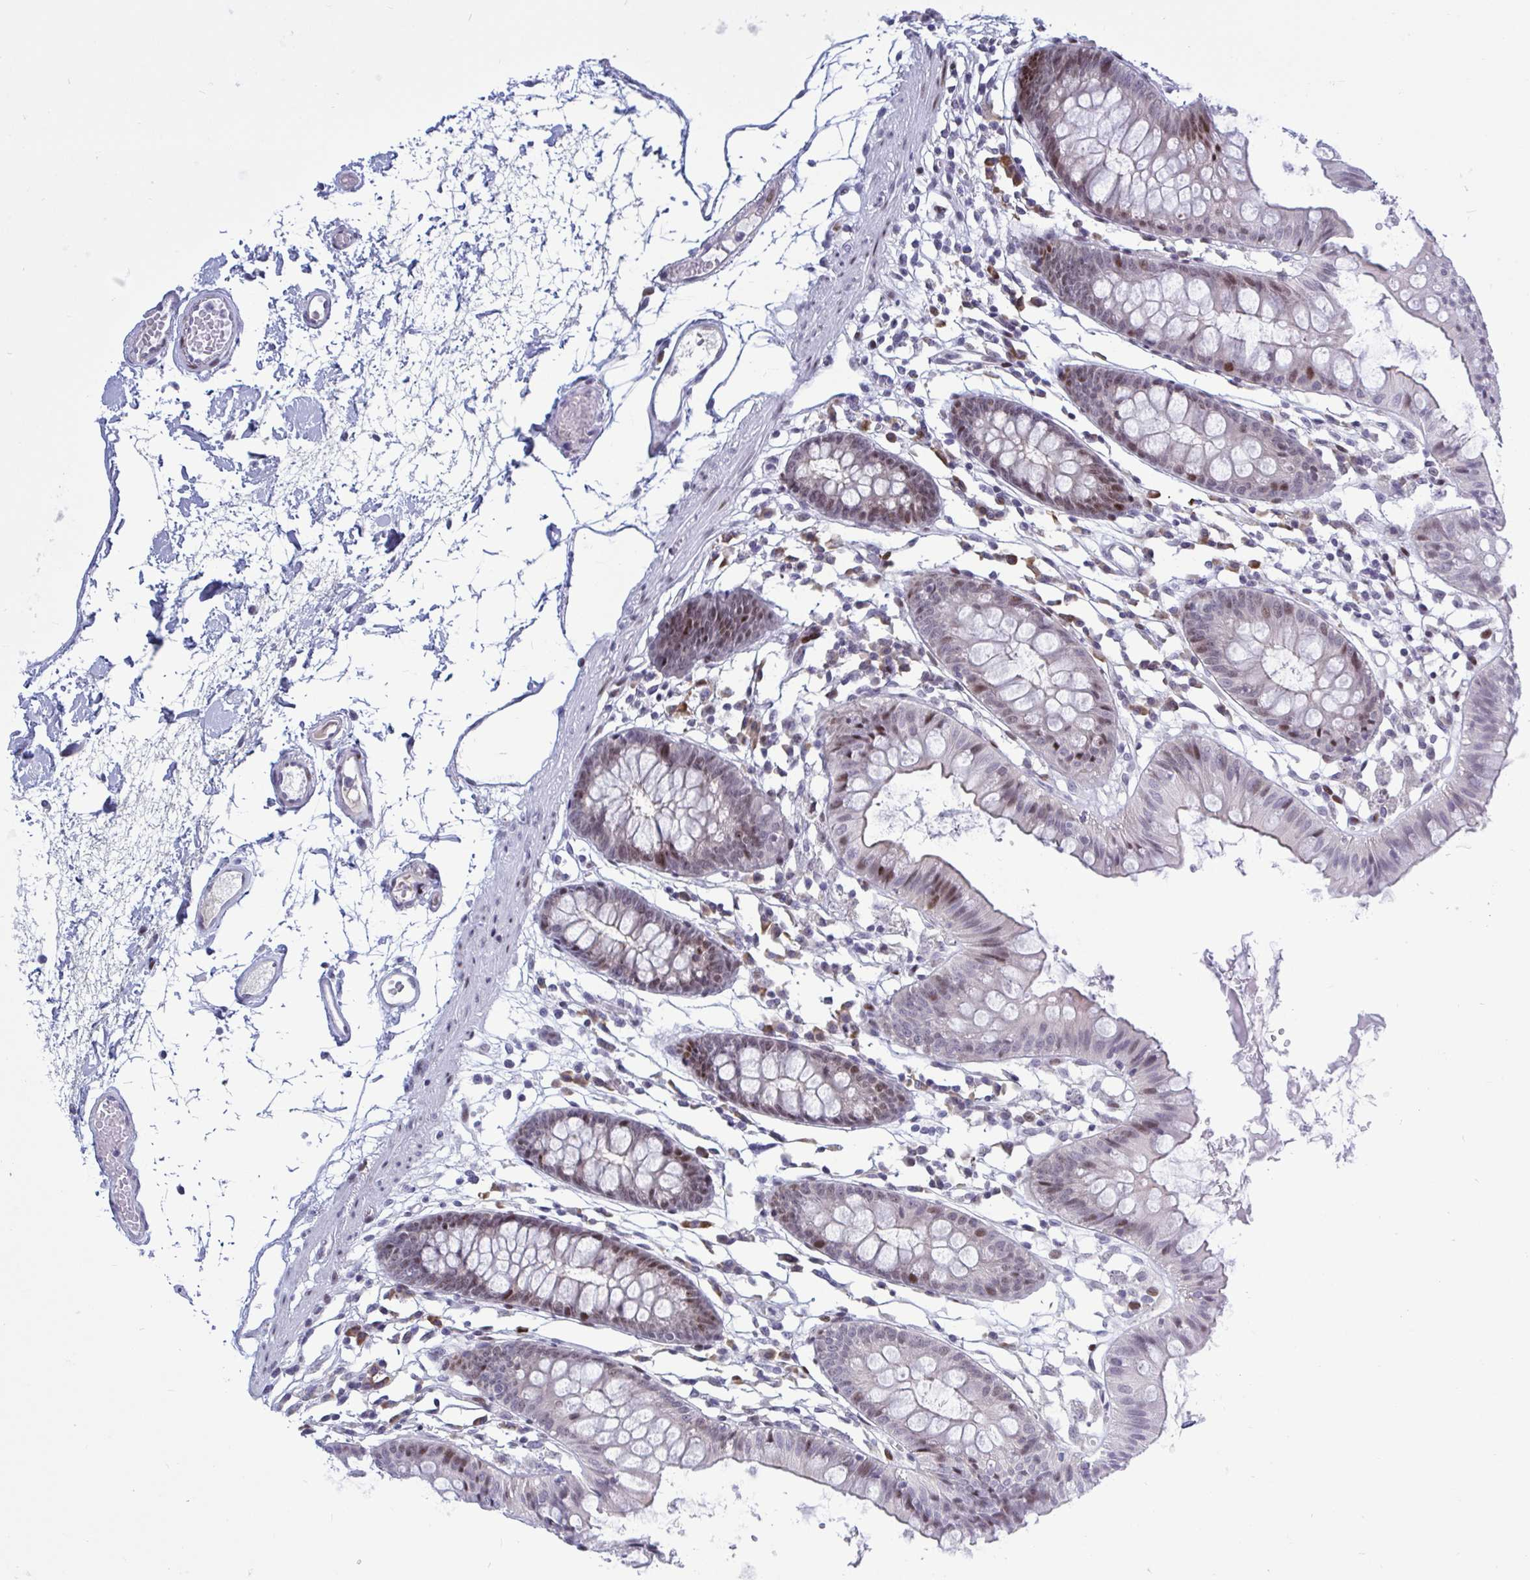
{"staining": {"intensity": "moderate", "quantity": "<25%", "location": "nuclear"}, "tissue": "colon", "cell_type": "Endothelial cells", "image_type": "normal", "snomed": [{"axis": "morphology", "description": "Normal tissue, NOS"}, {"axis": "topography", "description": "Colon"}], "caption": "Immunohistochemistry (DAB (3,3'-diaminobenzidine)) staining of benign colon reveals moderate nuclear protein expression in approximately <25% of endothelial cells.", "gene": "TAB1", "patient": {"sex": "female", "age": 84}}